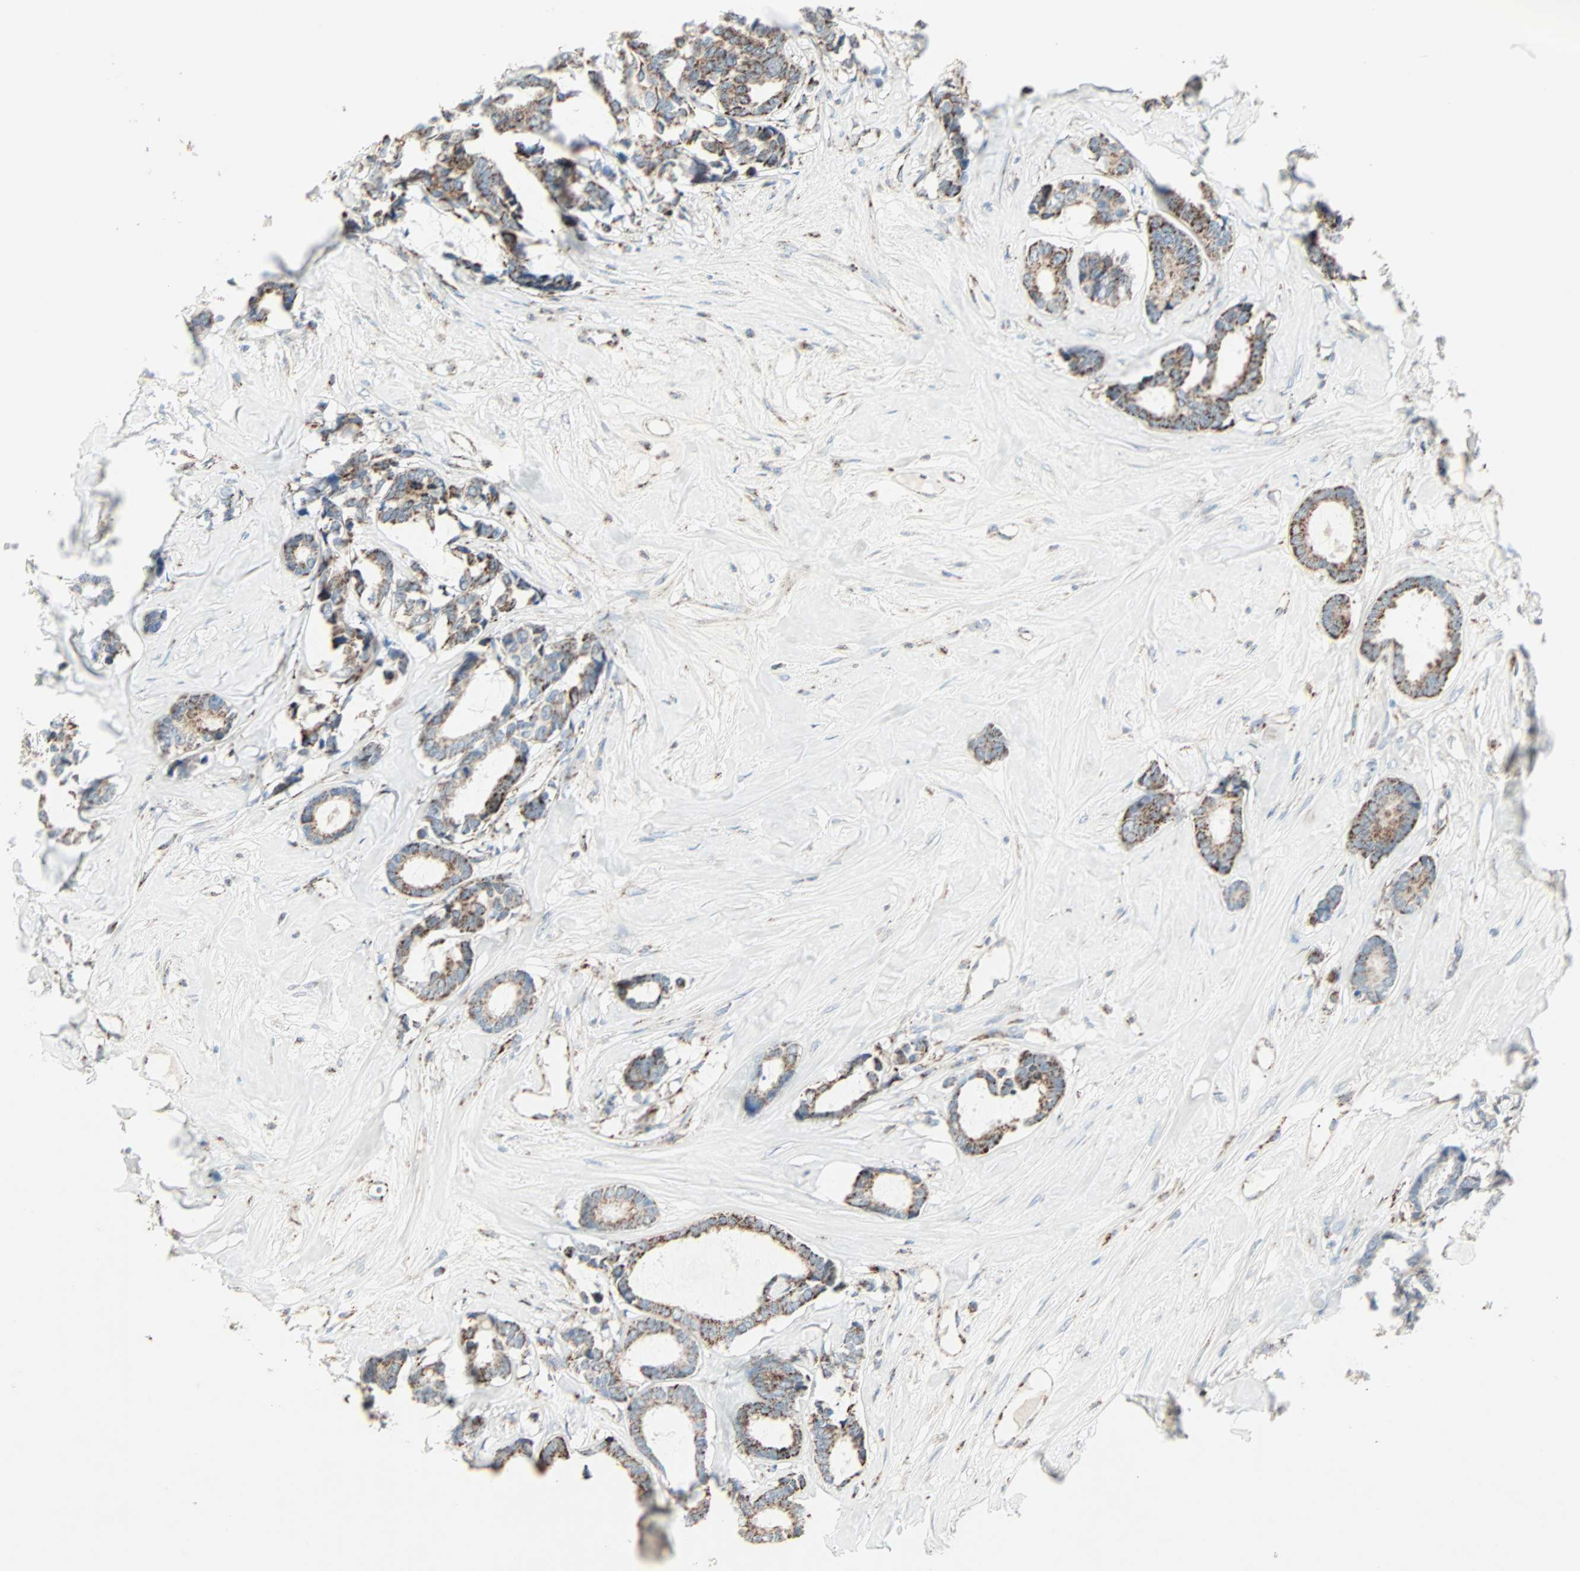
{"staining": {"intensity": "moderate", "quantity": "25%-75%", "location": "cytoplasmic/membranous"}, "tissue": "breast cancer", "cell_type": "Tumor cells", "image_type": "cancer", "snomed": [{"axis": "morphology", "description": "Duct carcinoma"}, {"axis": "topography", "description": "Breast"}], "caption": "Protein expression by immunohistochemistry (IHC) shows moderate cytoplasmic/membranous expression in about 25%-75% of tumor cells in breast cancer. (Stains: DAB (3,3'-diaminobenzidine) in brown, nuclei in blue, Microscopy: brightfield microscopy at high magnification).", "gene": "IDH2", "patient": {"sex": "female", "age": 87}}